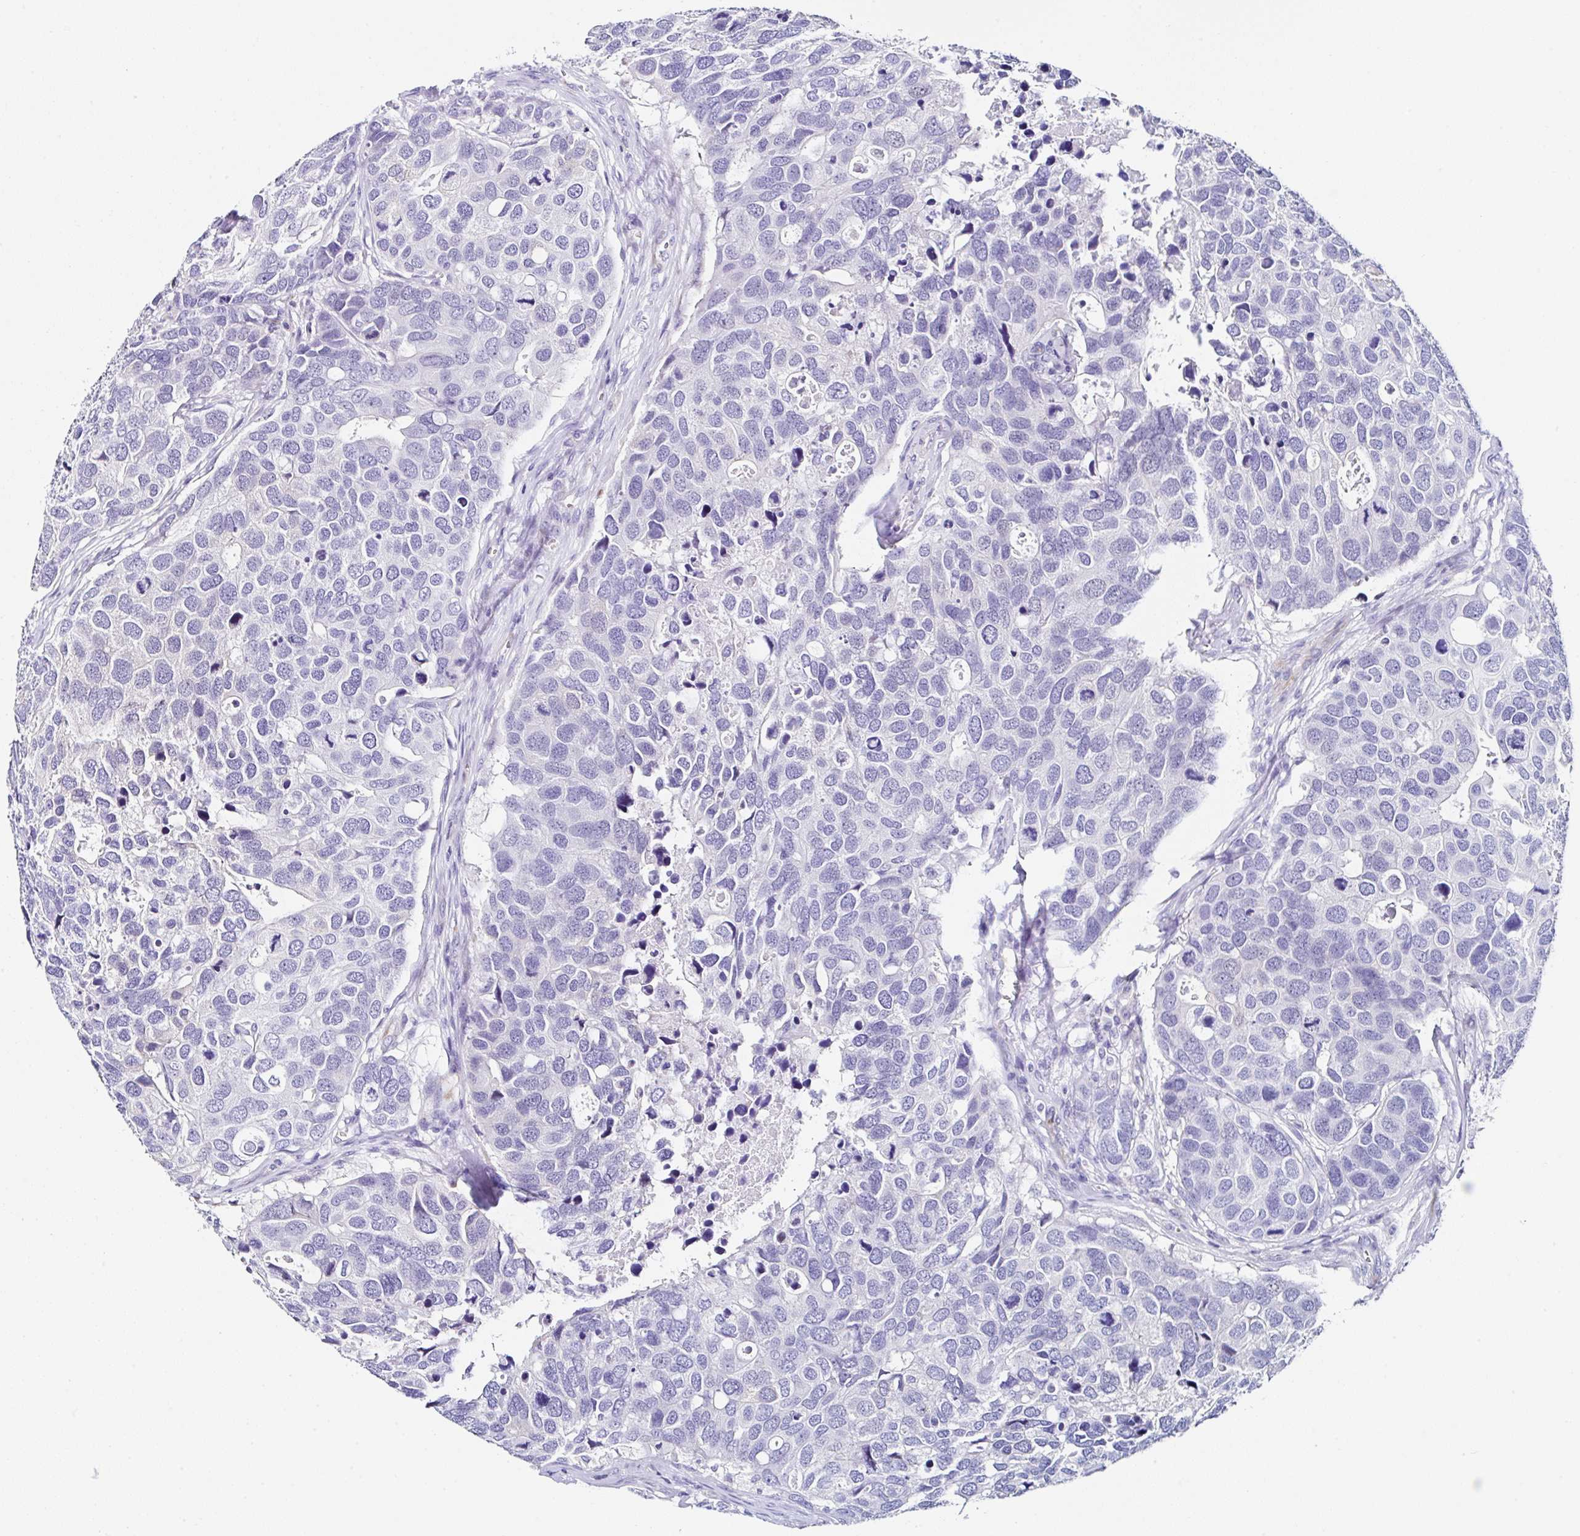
{"staining": {"intensity": "negative", "quantity": "none", "location": "none"}, "tissue": "breast cancer", "cell_type": "Tumor cells", "image_type": "cancer", "snomed": [{"axis": "morphology", "description": "Duct carcinoma"}, {"axis": "topography", "description": "Breast"}], "caption": "This is an immunohistochemistry (IHC) micrograph of breast cancer (infiltrating ductal carcinoma). There is no positivity in tumor cells.", "gene": "TMPRSS11E", "patient": {"sex": "female", "age": 83}}